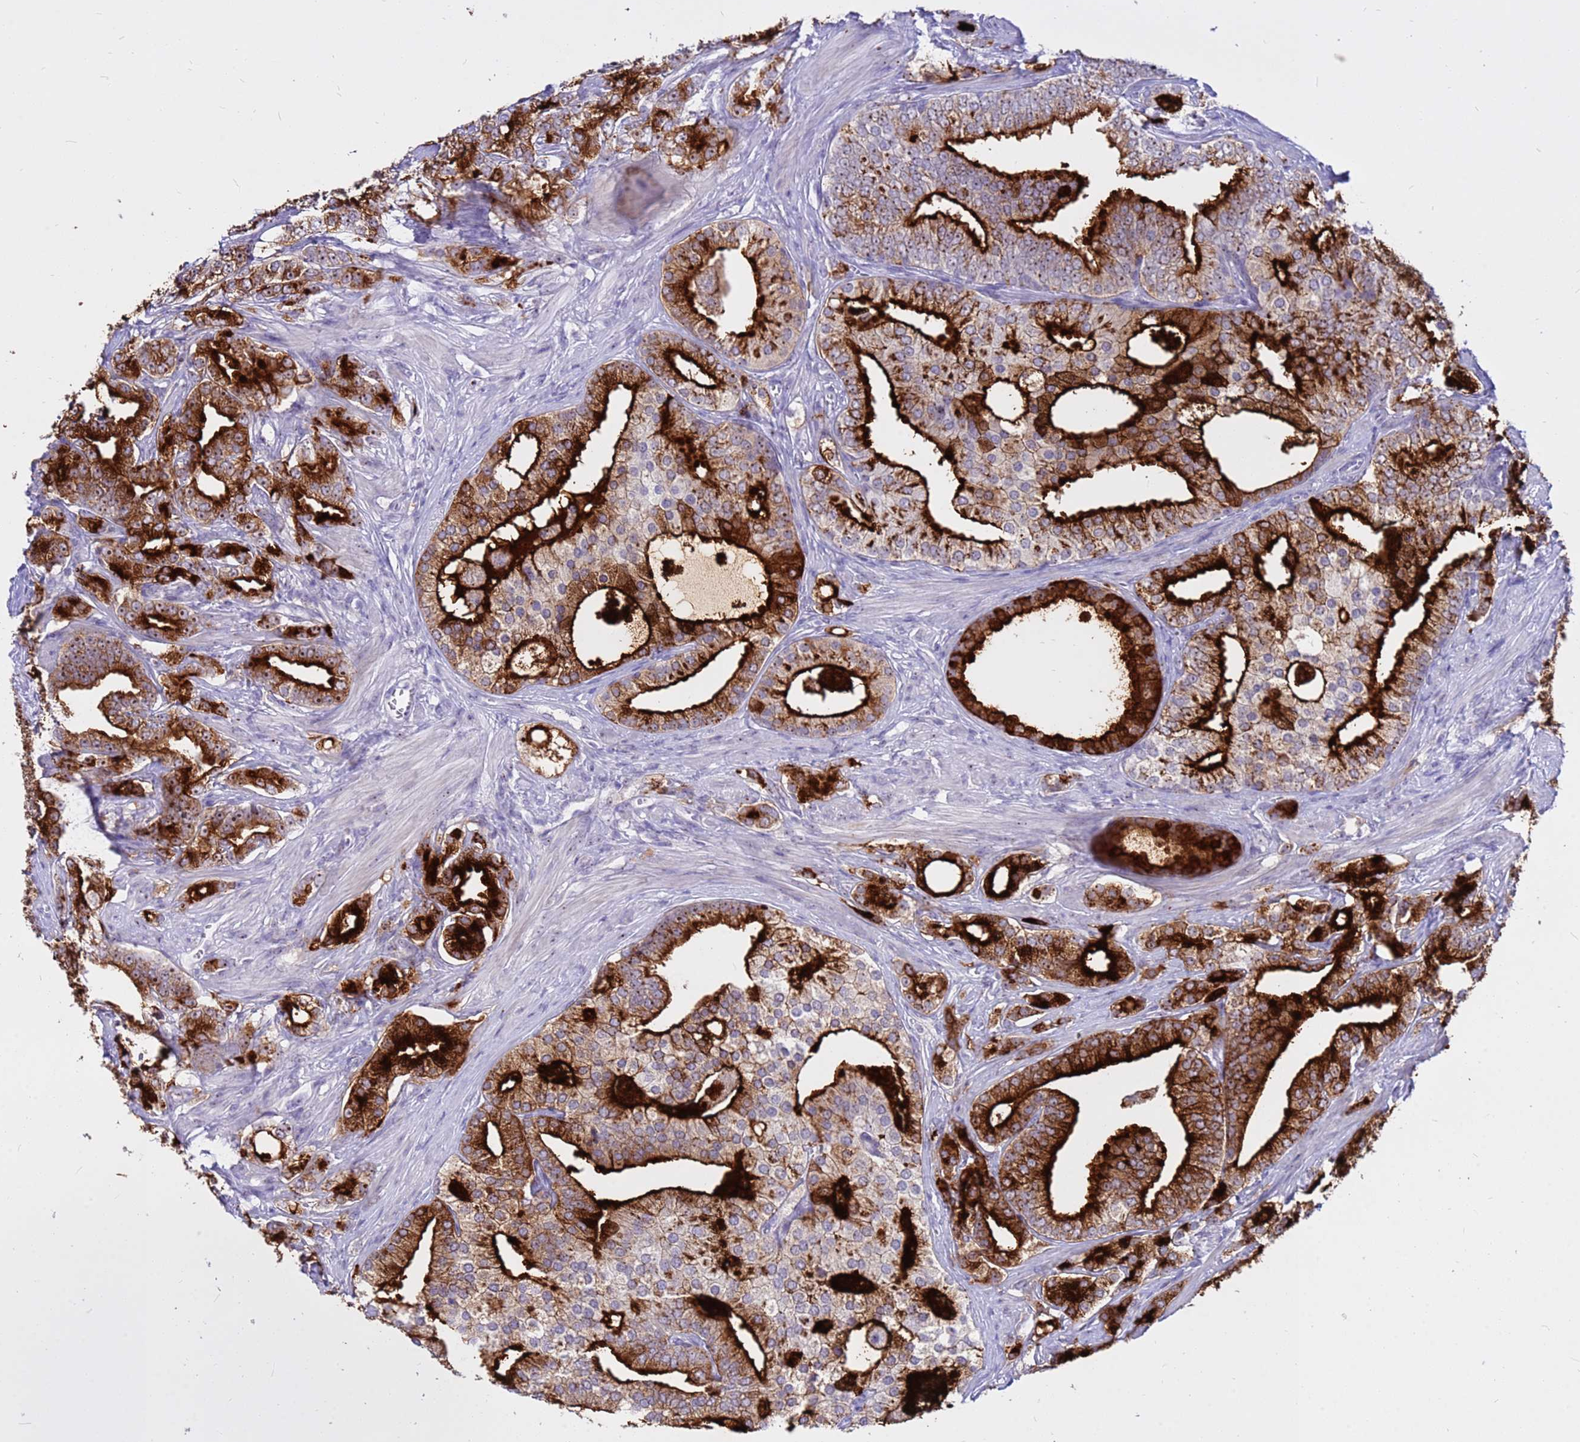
{"staining": {"intensity": "strong", "quantity": "25%-75%", "location": "cytoplasmic/membranous"}, "tissue": "prostate cancer", "cell_type": "Tumor cells", "image_type": "cancer", "snomed": [{"axis": "morphology", "description": "Adenocarcinoma, High grade"}, {"axis": "topography", "description": "Prostate"}], "caption": "A photomicrograph of high-grade adenocarcinoma (prostate) stained for a protein reveals strong cytoplasmic/membranous brown staining in tumor cells. Ihc stains the protein in brown and the nuclei are stained blue.", "gene": "DMRTC2", "patient": {"sex": "male", "age": 50}}